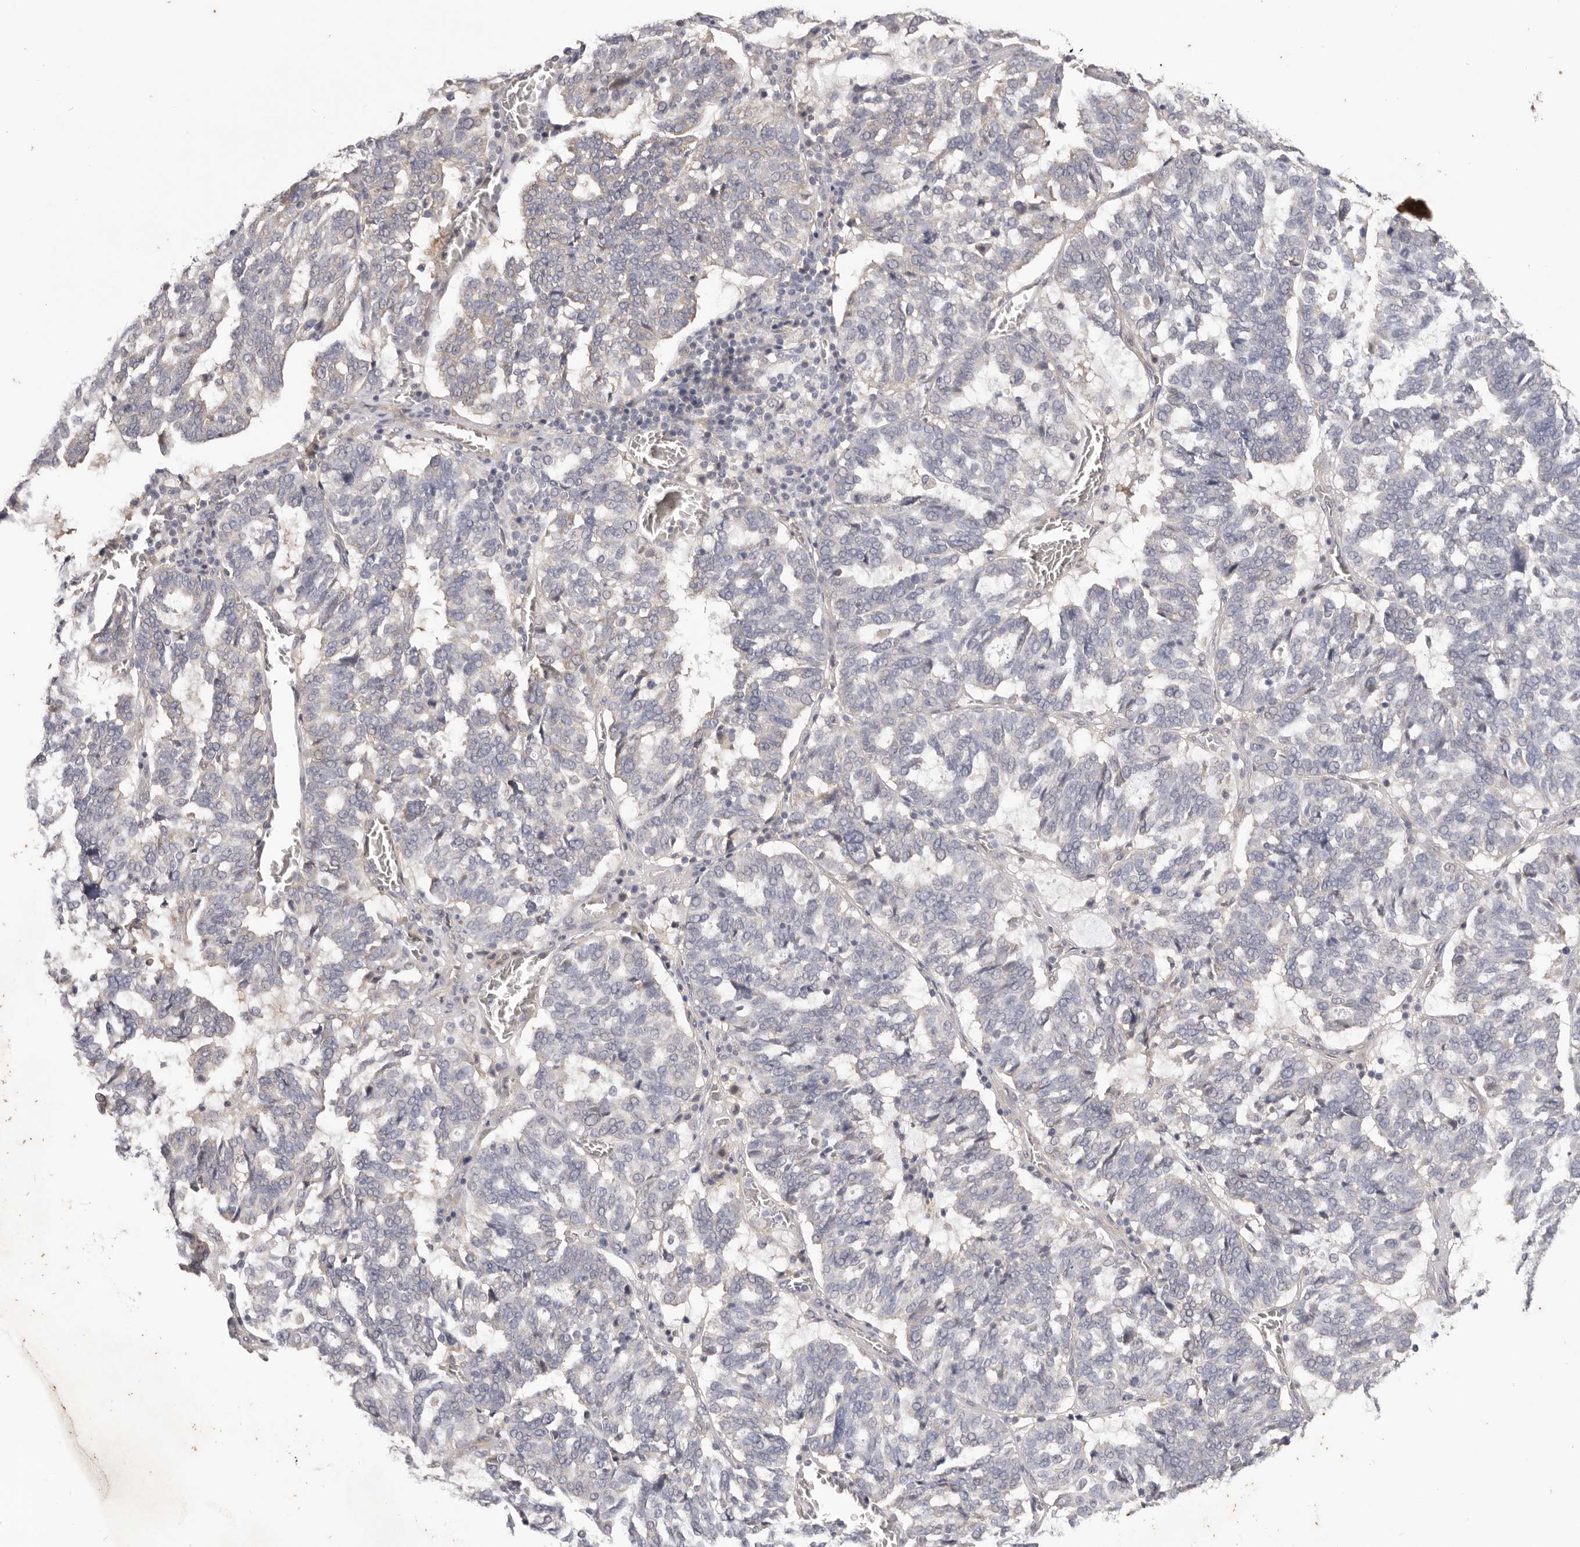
{"staining": {"intensity": "weak", "quantity": "<25%", "location": "cytoplasmic/membranous"}, "tissue": "ovarian cancer", "cell_type": "Tumor cells", "image_type": "cancer", "snomed": [{"axis": "morphology", "description": "Cystadenocarcinoma, serous, NOS"}, {"axis": "topography", "description": "Ovary"}], "caption": "Immunohistochemistry (IHC) of serous cystadenocarcinoma (ovarian) demonstrates no staining in tumor cells.", "gene": "WDR77", "patient": {"sex": "female", "age": 59}}